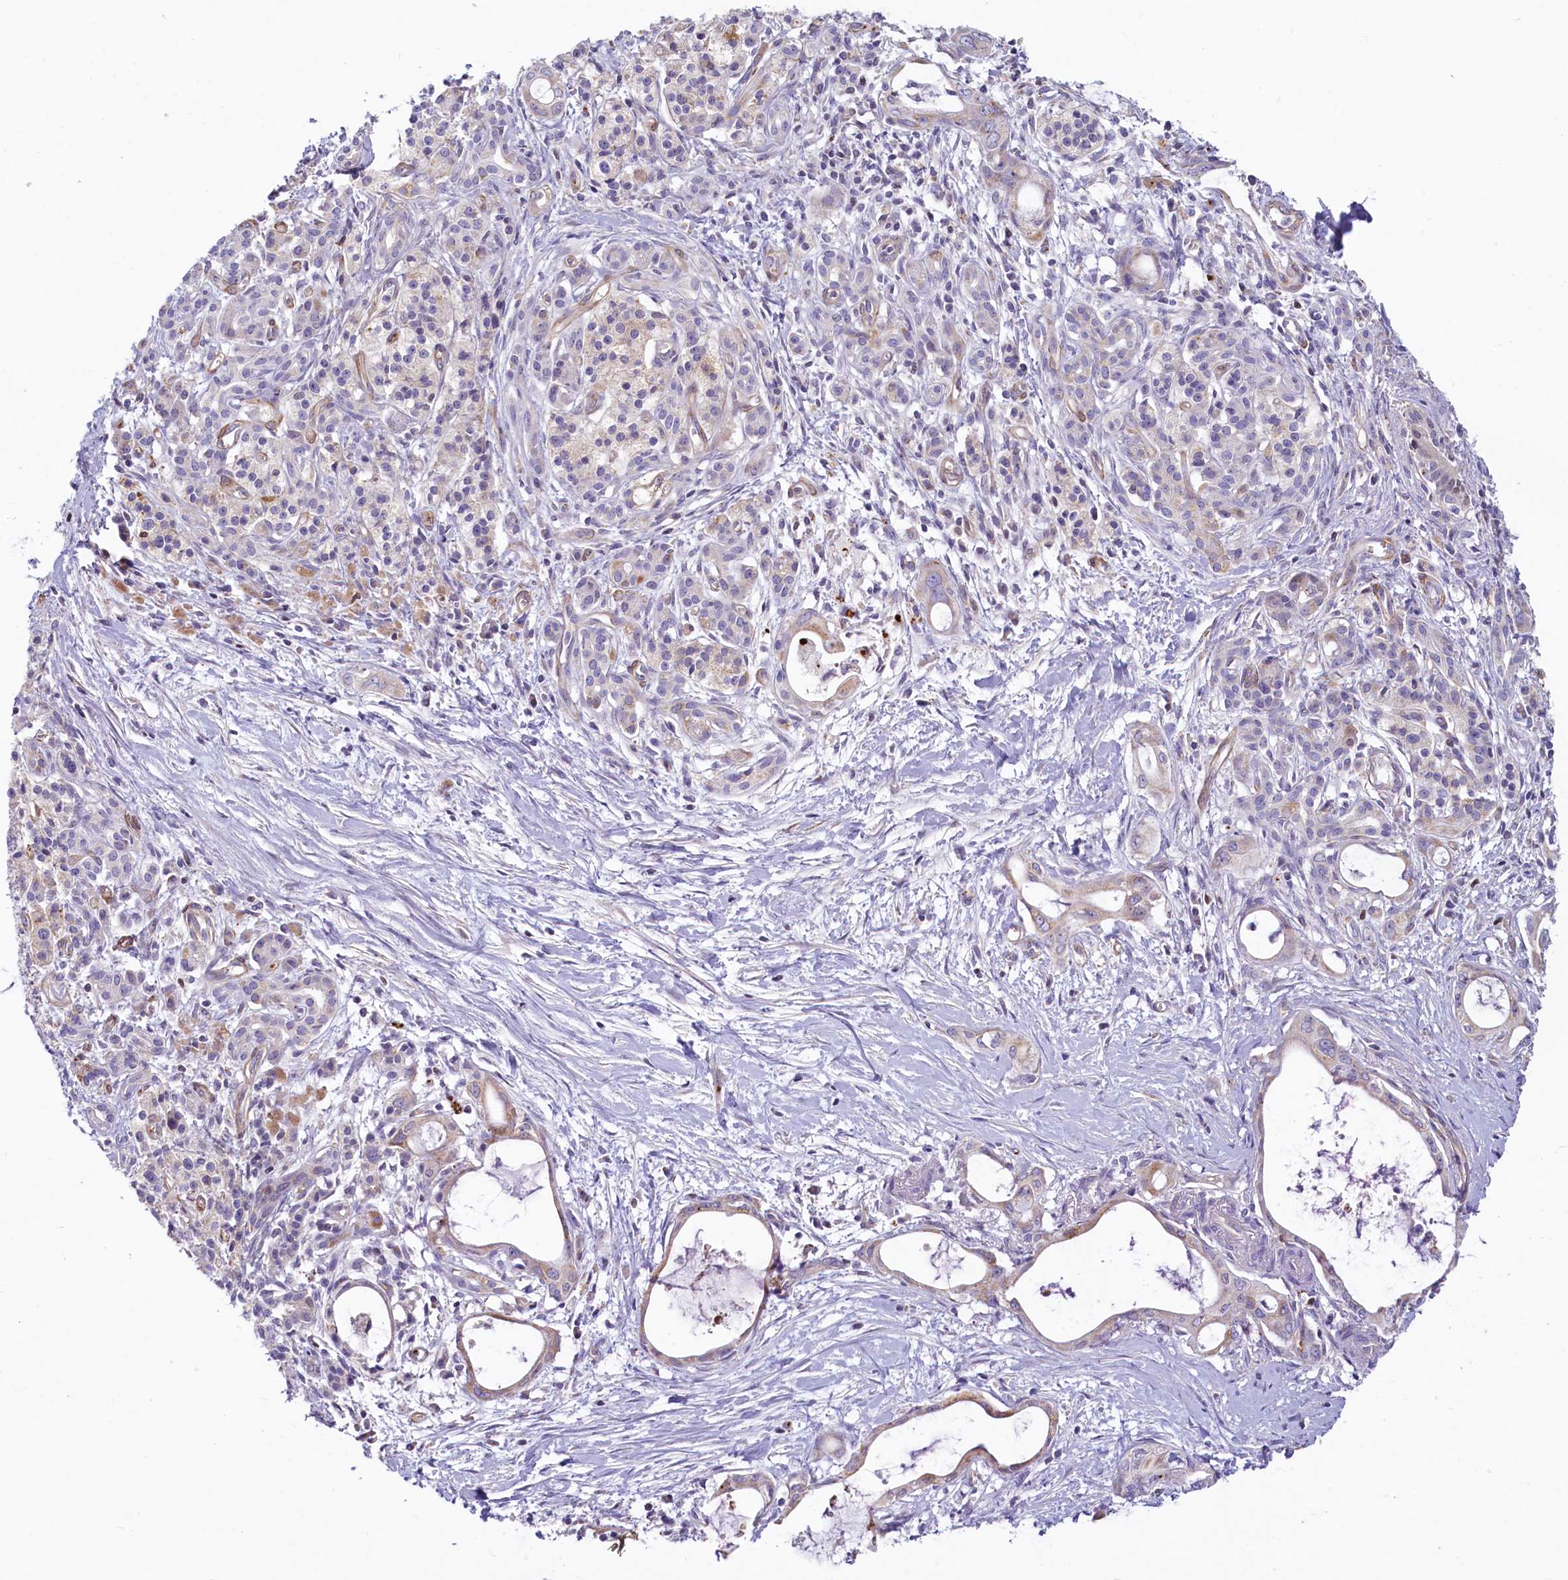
{"staining": {"intensity": "weak", "quantity": "<25%", "location": "cytoplasmic/membranous"}, "tissue": "pancreatic cancer", "cell_type": "Tumor cells", "image_type": "cancer", "snomed": [{"axis": "morphology", "description": "Adenocarcinoma, NOS"}, {"axis": "topography", "description": "Pancreas"}], "caption": "Adenocarcinoma (pancreatic) stained for a protein using immunohistochemistry (IHC) displays no staining tumor cells.", "gene": "LMOD3", "patient": {"sex": "male", "age": 72}}